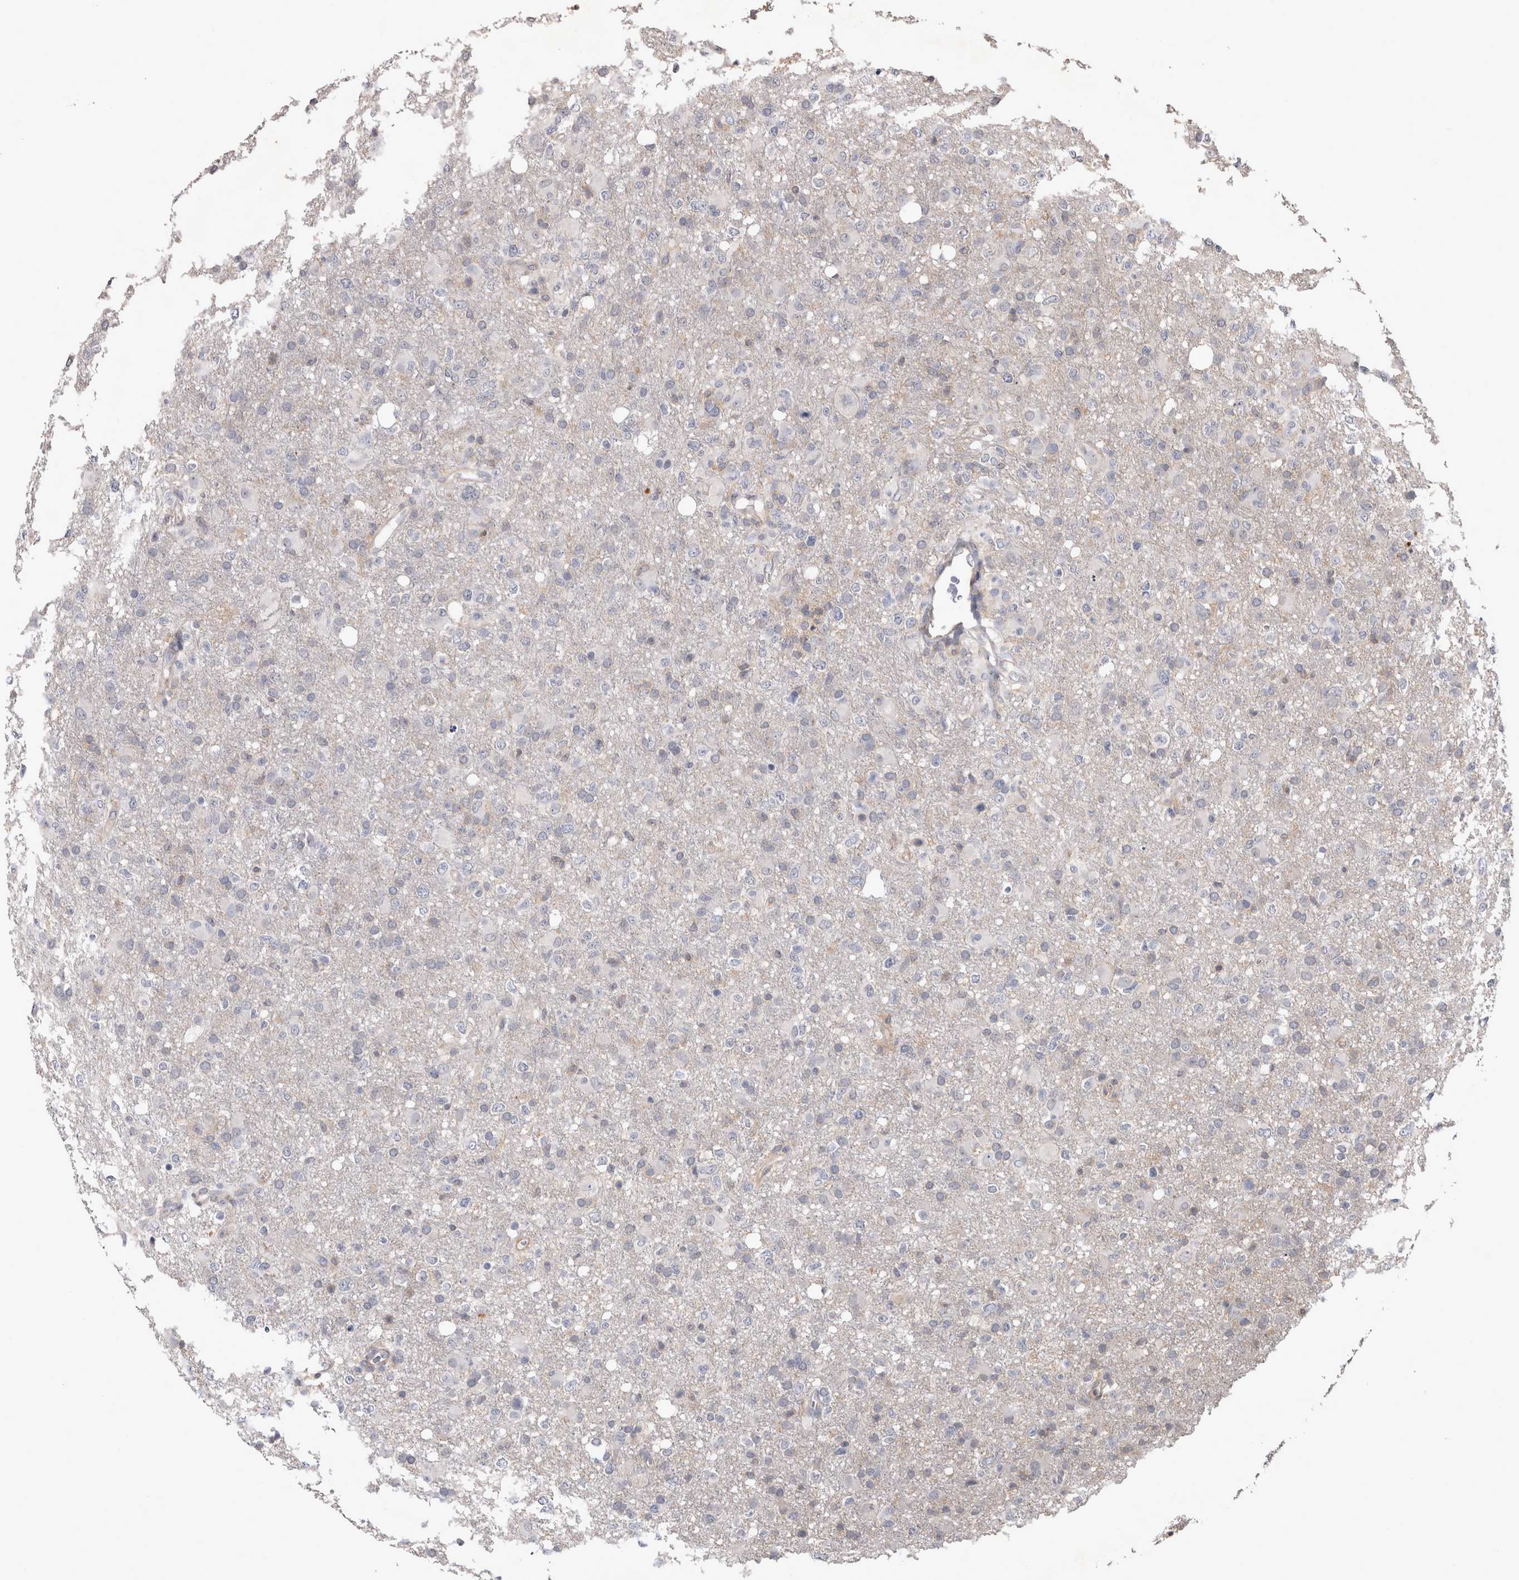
{"staining": {"intensity": "negative", "quantity": "none", "location": "none"}, "tissue": "glioma", "cell_type": "Tumor cells", "image_type": "cancer", "snomed": [{"axis": "morphology", "description": "Glioma, malignant, High grade"}, {"axis": "topography", "description": "Brain"}], "caption": "Immunohistochemistry (IHC) of human malignant high-grade glioma reveals no expression in tumor cells. (Brightfield microscopy of DAB IHC at high magnification).", "gene": "SPATA48", "patient": {"sex": "female", "age": 57}}